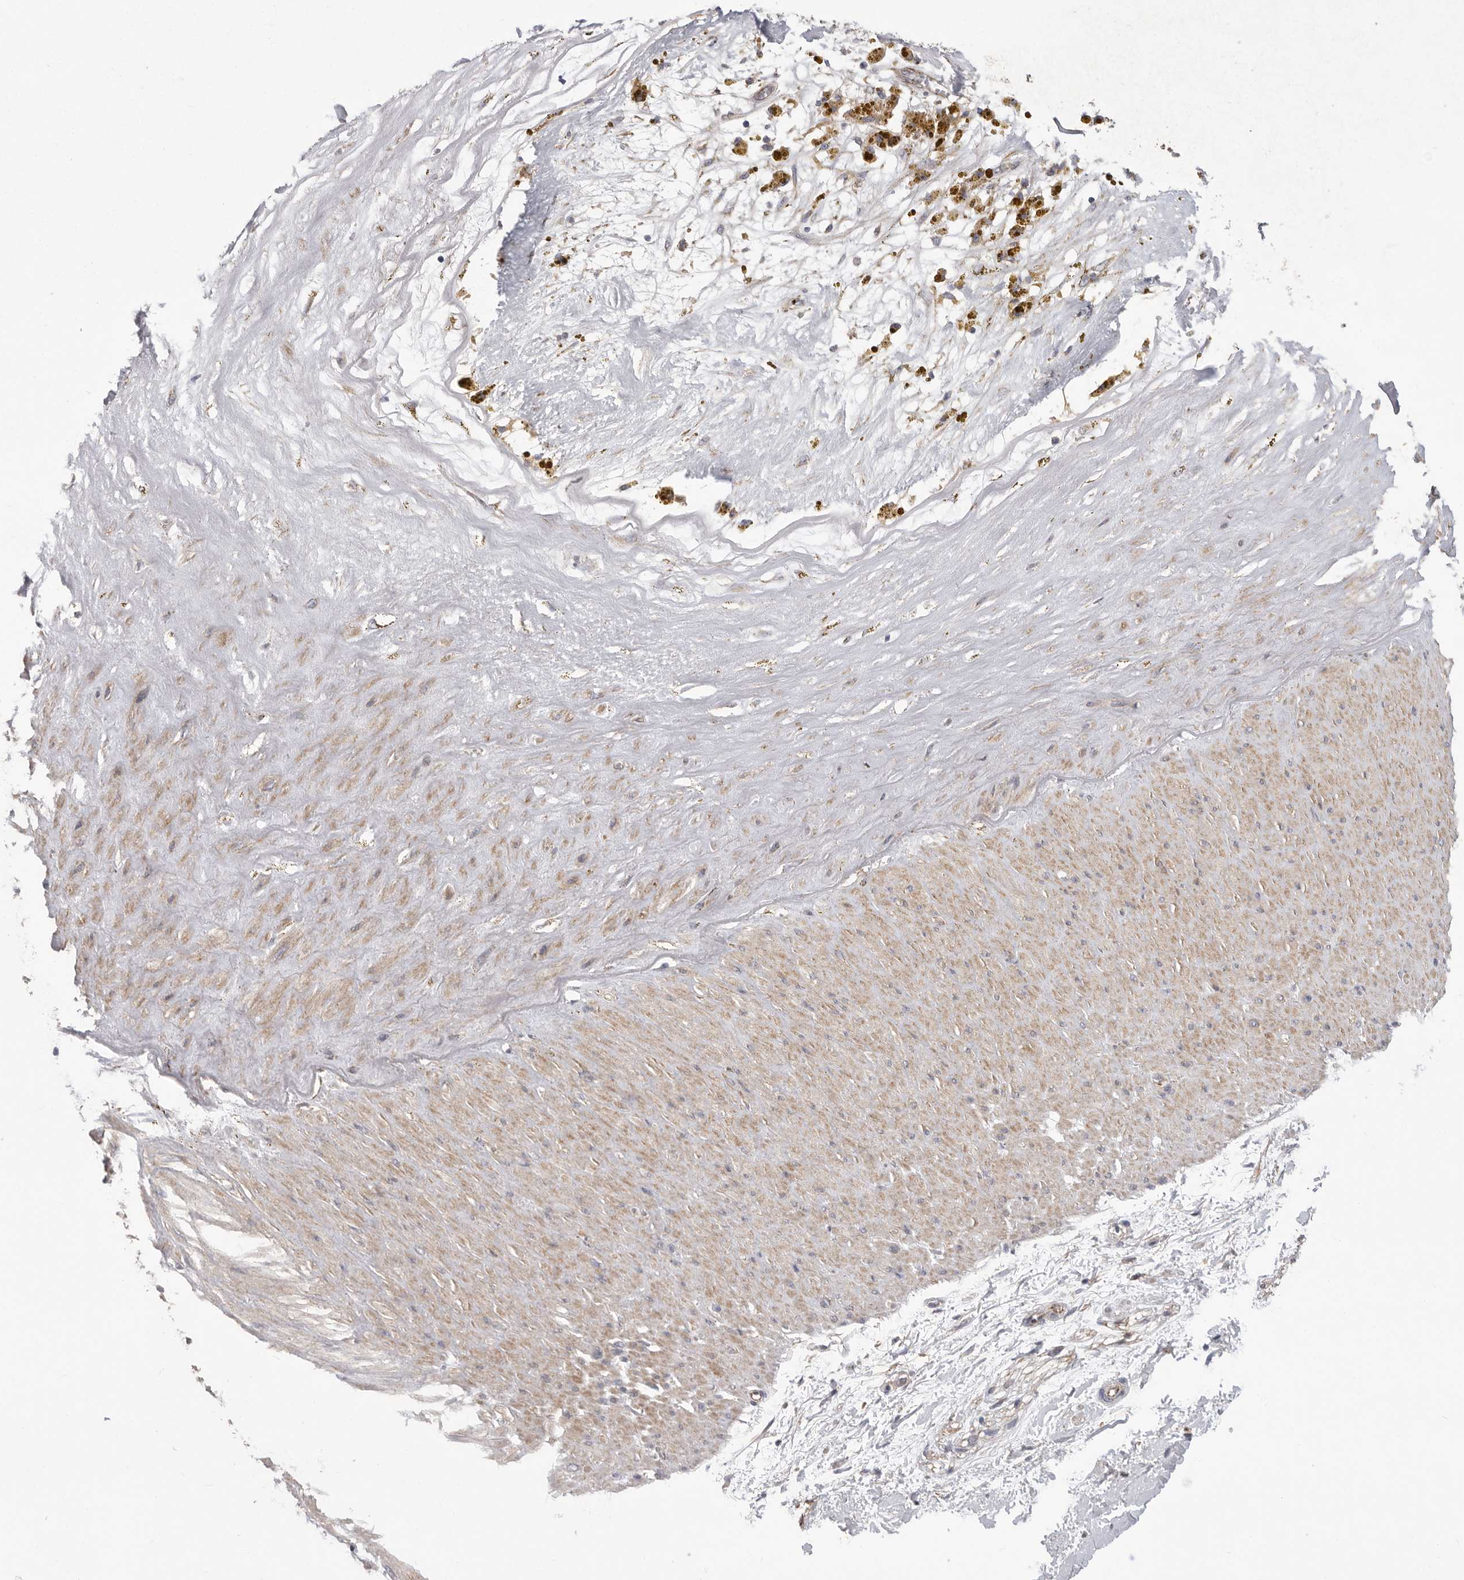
{"staining": {"intensity": "negative", "quantity": "none", "location": "none"}, "tissue": "adipose tissue", "cell_type": "Adipocytes", "image_type": "normal", "snomed": [{"axis": "morphology", "description": "Normal tissue, NOS"}, {"axis": "topography", "description": "Soft tissue"}], "caption": "Adipocytes are negative for brown protein staining in benign adipose tissue. (DAB (3,3'-diaminobenzidine) immunohistochemistry with hematoxylin counter stain).", "gene": "SIGLEC10", "patient": {"sex": "male", "age": 72}}